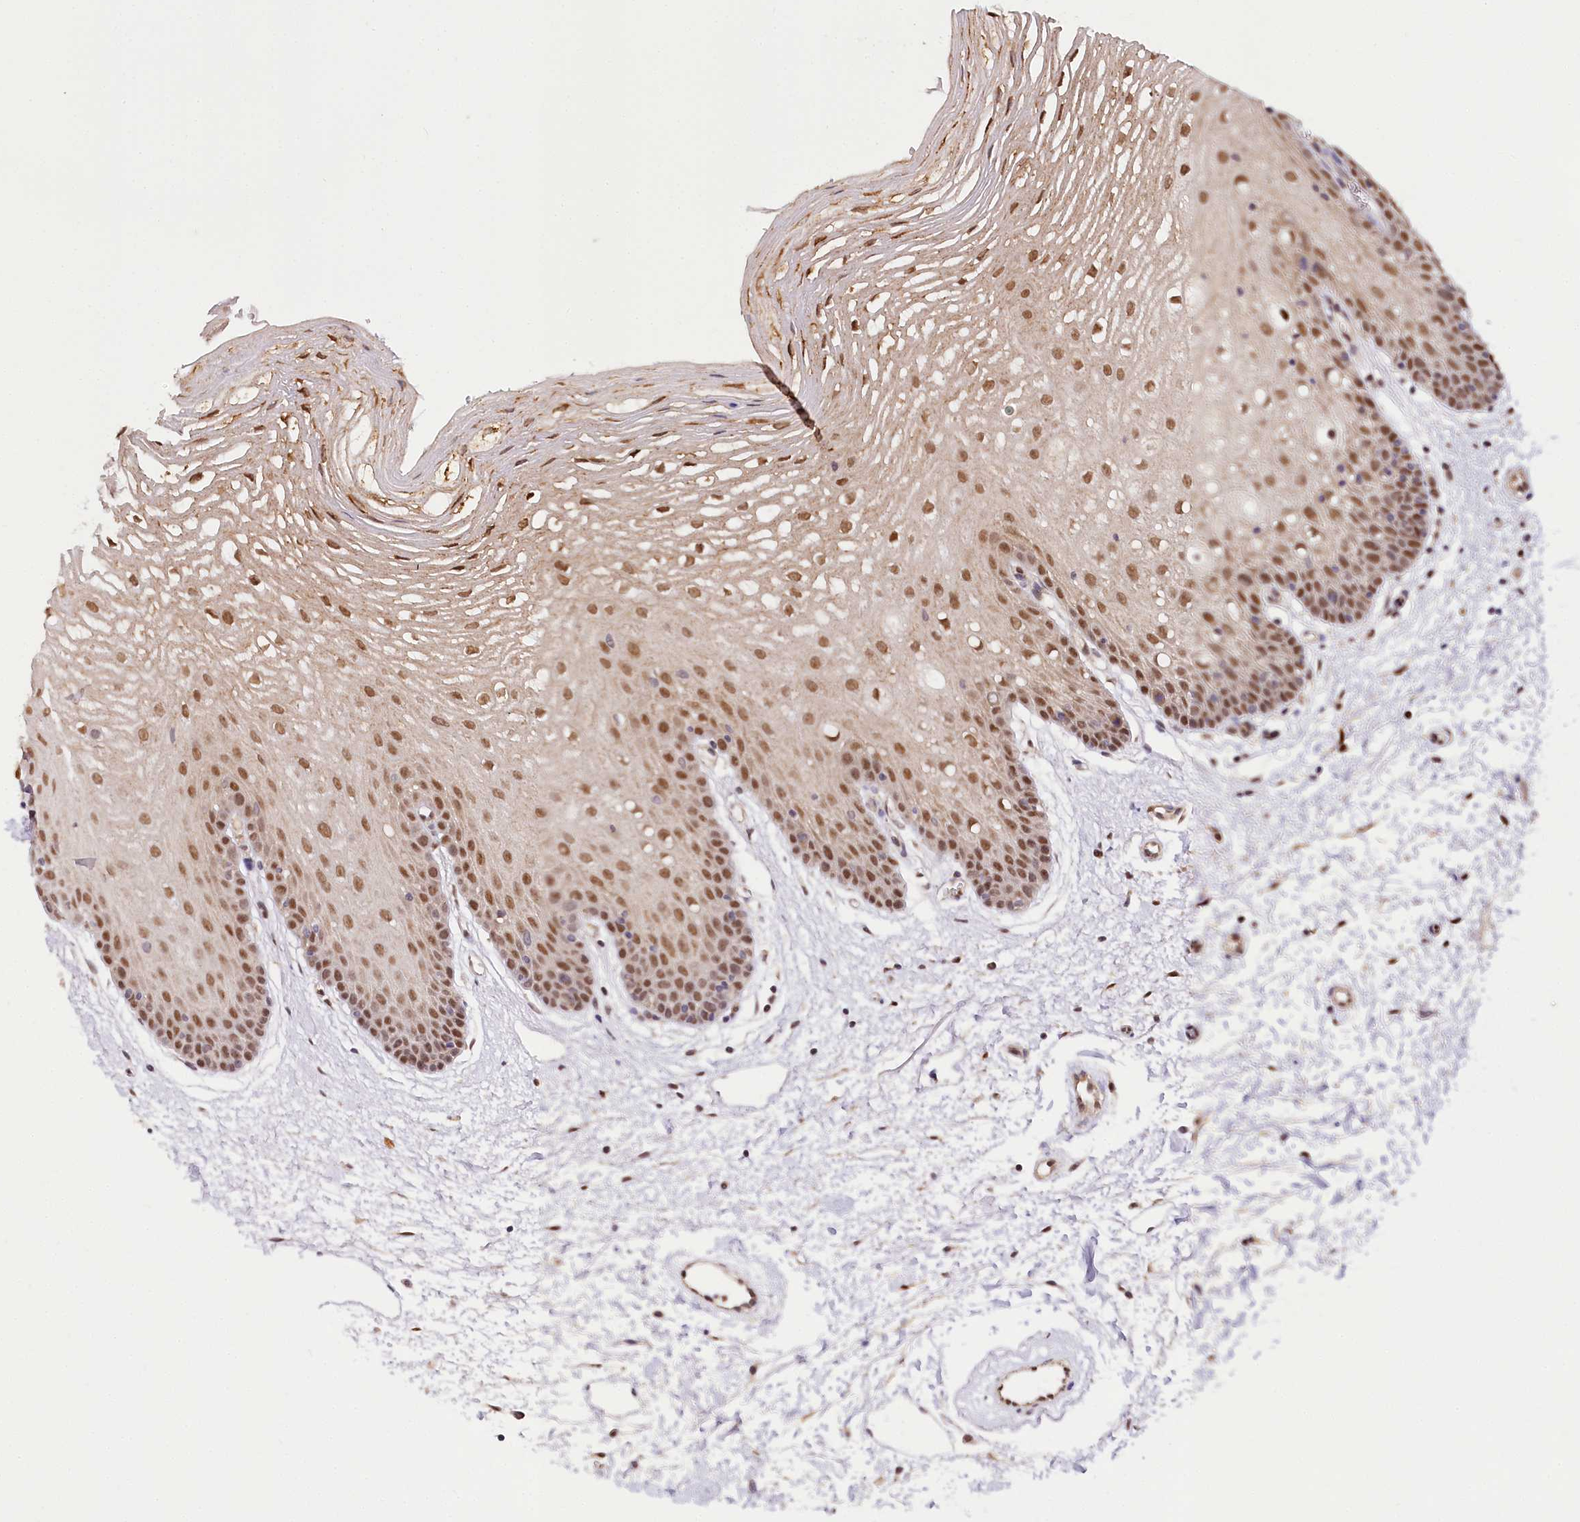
{"staining": {"intensity": "moderate", "quantity": ">75%", "location": "nuclear"}, "tissue": "oral mucosa", "cell_type": "Squamous epithelial cells", "image_type": "normal", "snomed": [{"axis": "morphology", "description": "Normal tissue, NOS"}, {"axis": "topography", "description": "Oral tissue"}, {"axis": "topography", "description": "Tounge, NOS"}], "caption": "Squamous epithelial cells reveal medium levels of moderate nuclear expression in about >75% of cells in normal human oral mucosa. (DAB IHC with brightfield microscopy, high magnification).", "gene": "GNL3L", "patient": {"sex": "female", "age": 73}}